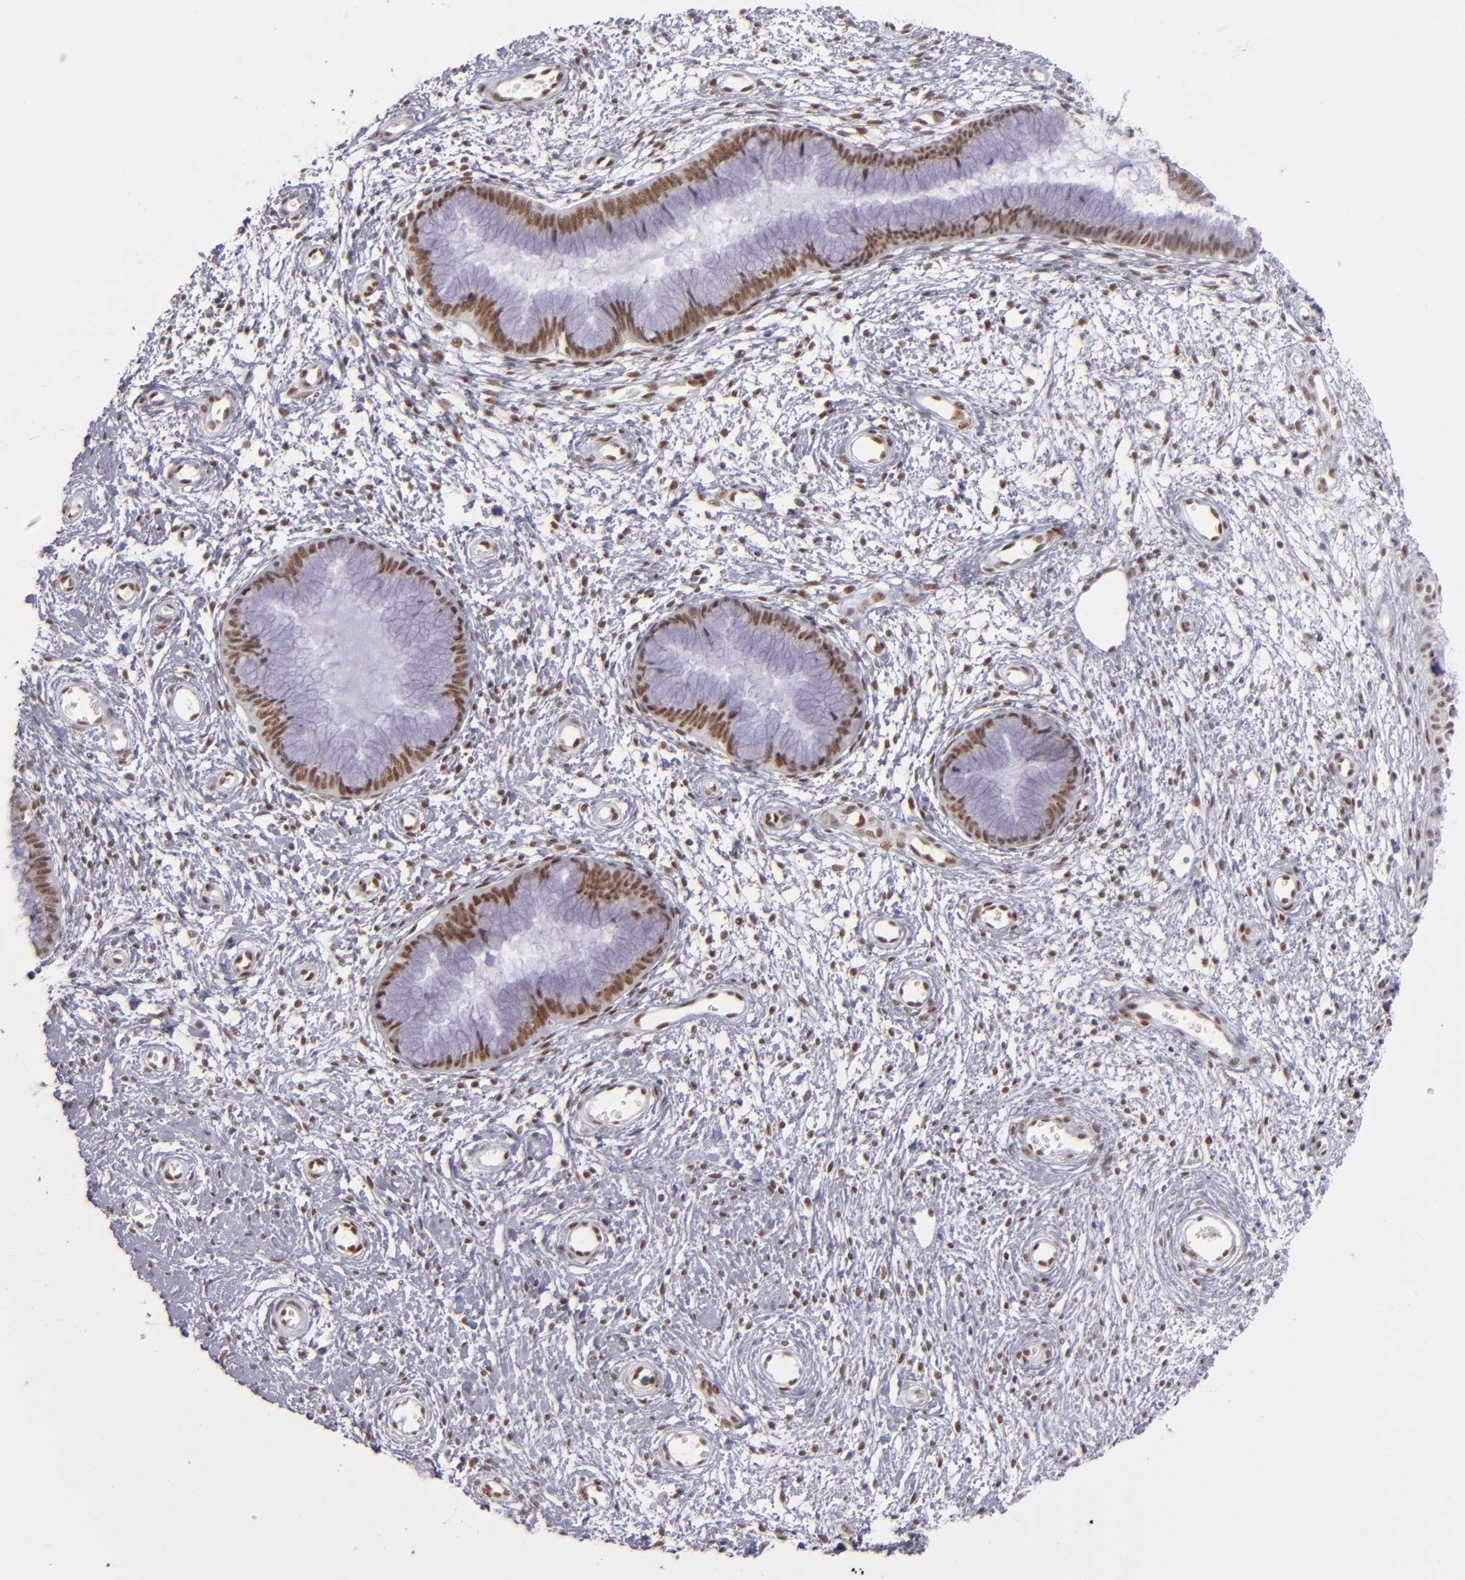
{"staining": {"intensity": "strong", "quantity": ">75%", "location": "nuclear"}, "tissue": "cervix", "cell_type": "Glandular cells", "image_type": "normal", "snomed": [{"axis": "morphology", "description": "Normal tissue, NOS"}, {"axis": "topography", "description": "Cervix"}], "caption": "Protein staining exhibits strong nuclear expression in about >75% of glandular cells in unremarkable cervix.", "gene": "TOP3A", "patient": {"sex": "female", "age": 55}}